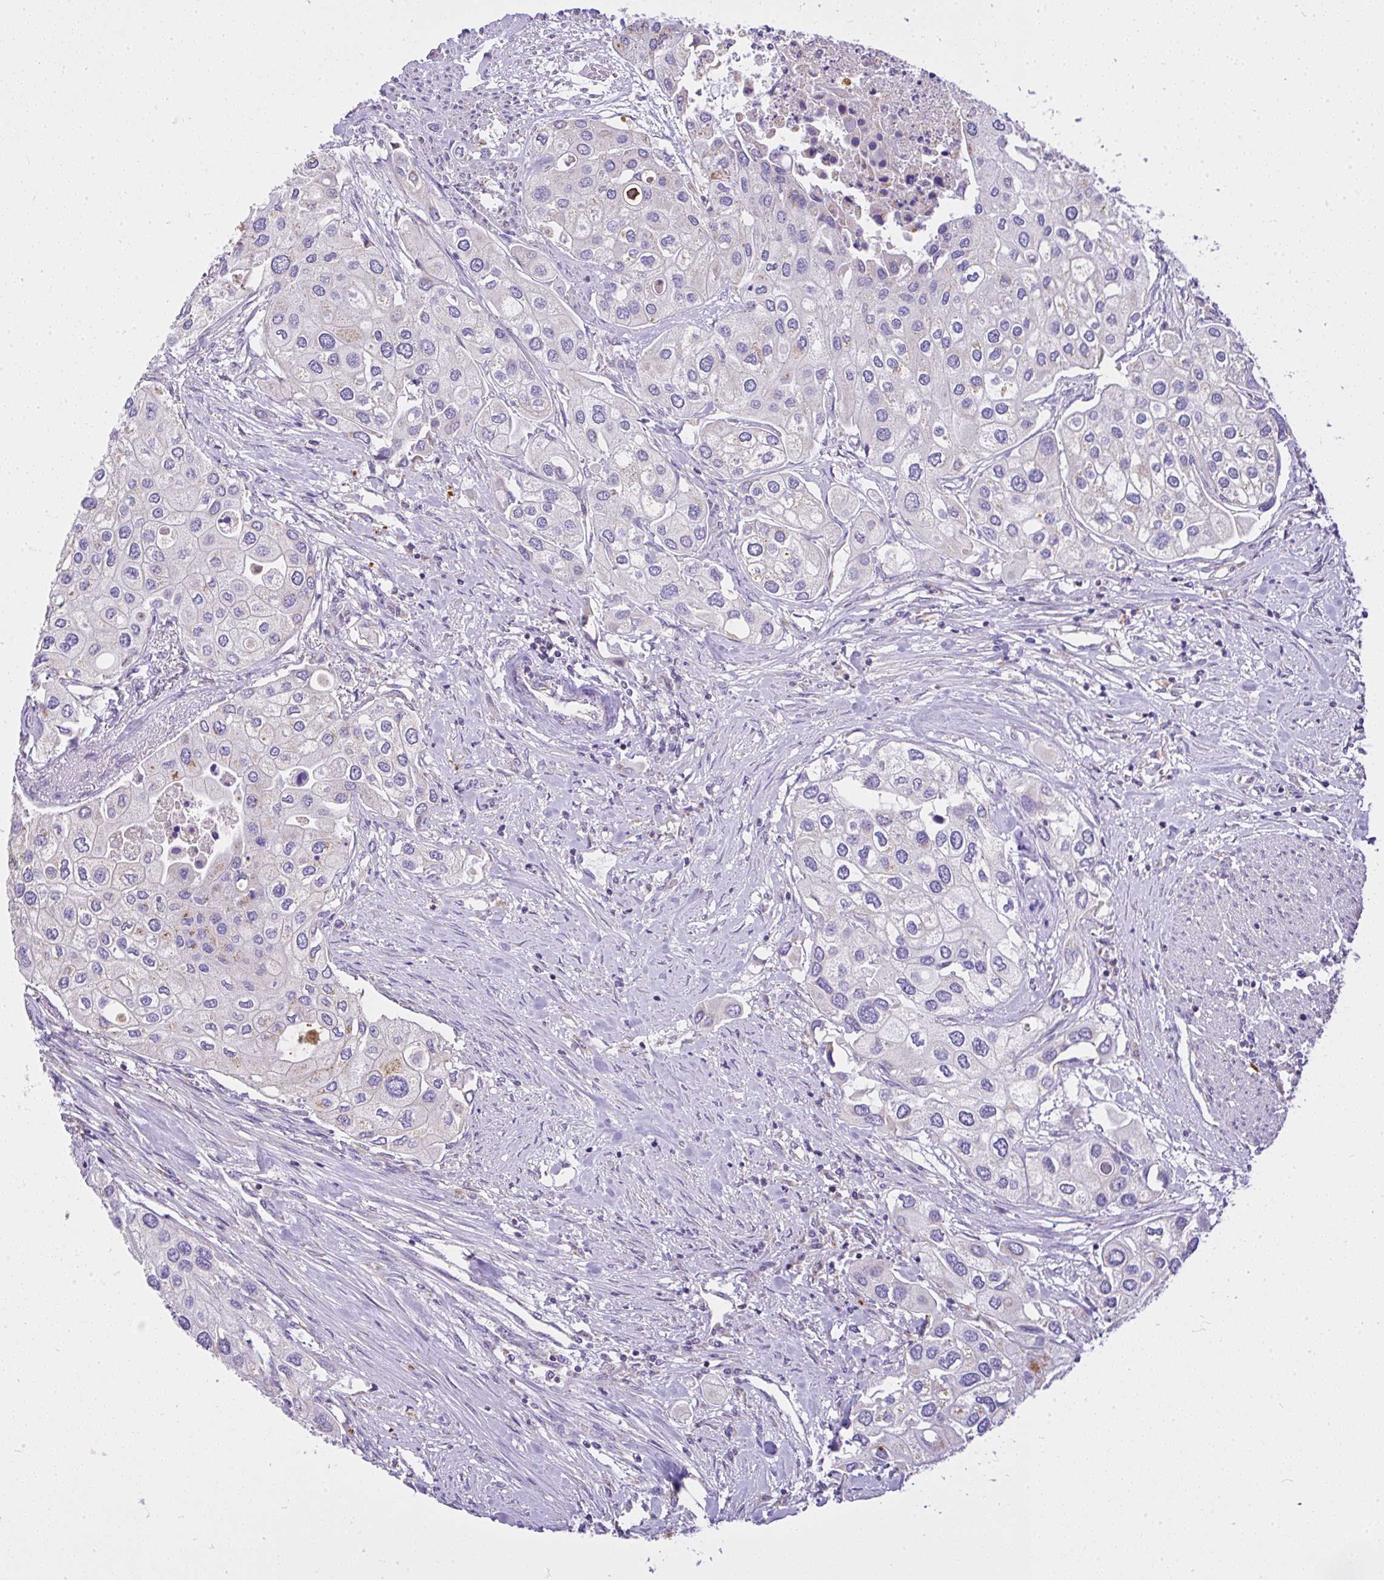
{"staining": {"intensity": "negative", "quantity": "none", "location": "none"}, "tissue": "urothelial cancer", "cell_type": "Tumor cells", "image_type": "cancer", "snomed": [{"axis": "morphology", "description": "Urothelial carcinoma, High grade"}, {"axis": "topography", "description": "Urinary bladder"}], "caption": "DAB (3,3'-diaminobenzidine) immunohistochemical staining of urothelial cancer exhibits no significant expression in tumor cells.", "gene": "CCDC142", "patient": {"sex": "male", "age": 64}}